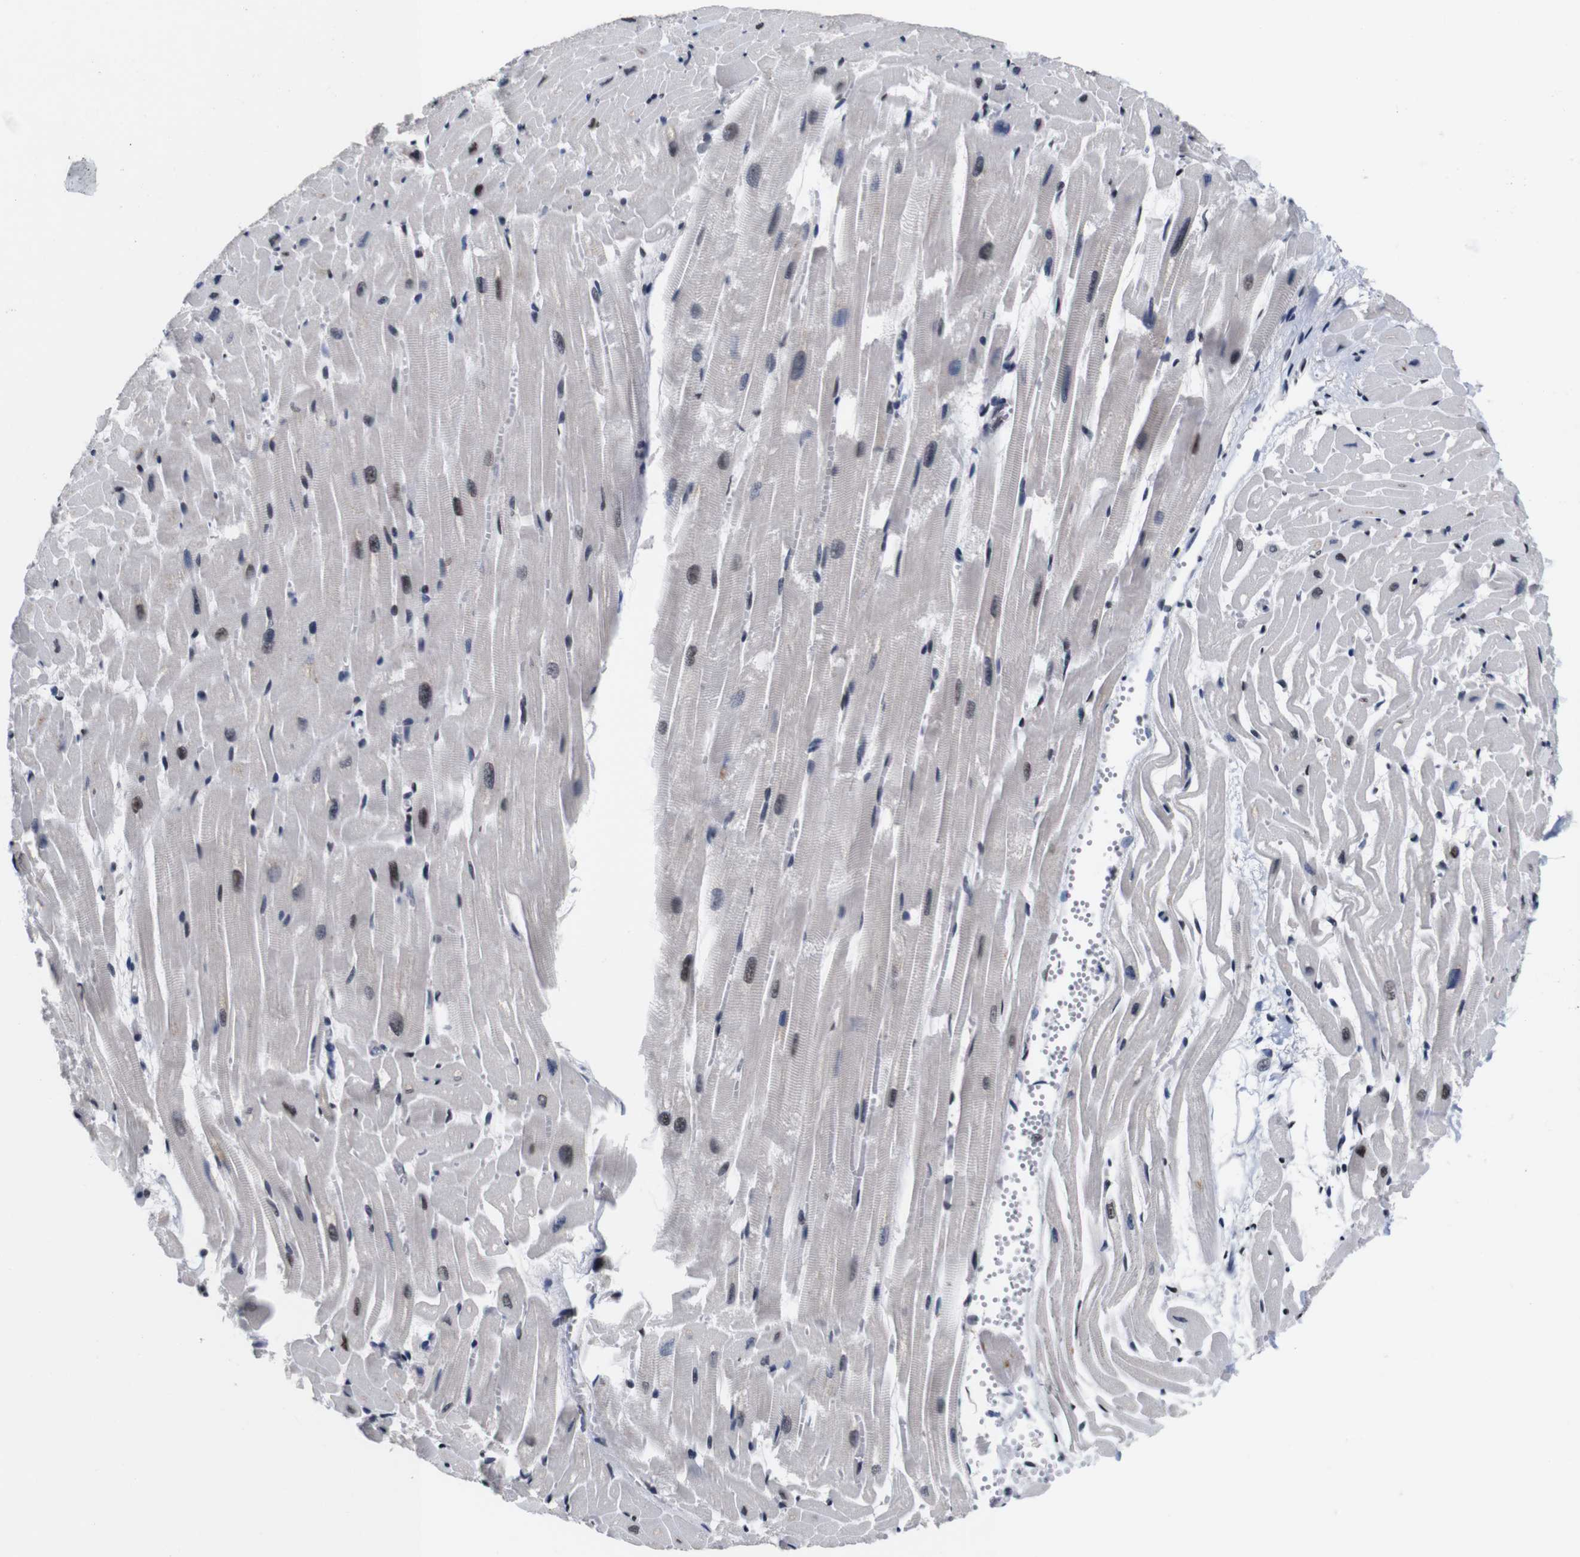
{"staining": {"intensity": "moderate", "quantity": "25%-75%", "location": "nuclear"}, "tissue": "heart muscle", "cell_type": "Cardiomyocytes", "image_type": "normal", "snomed": [{"axis": "morphology", "description": "Normal tissue, NOS"}, {"axis": "topography", "description": "Heart"}], "caption": "Benign heart muscle displays moderate nuclear staining in about 25%-75% of cardiomyocytes, visualized by immunohistochemistry.", "gene": "GATA6", "patient": {"sex": "female", "age": 19}}